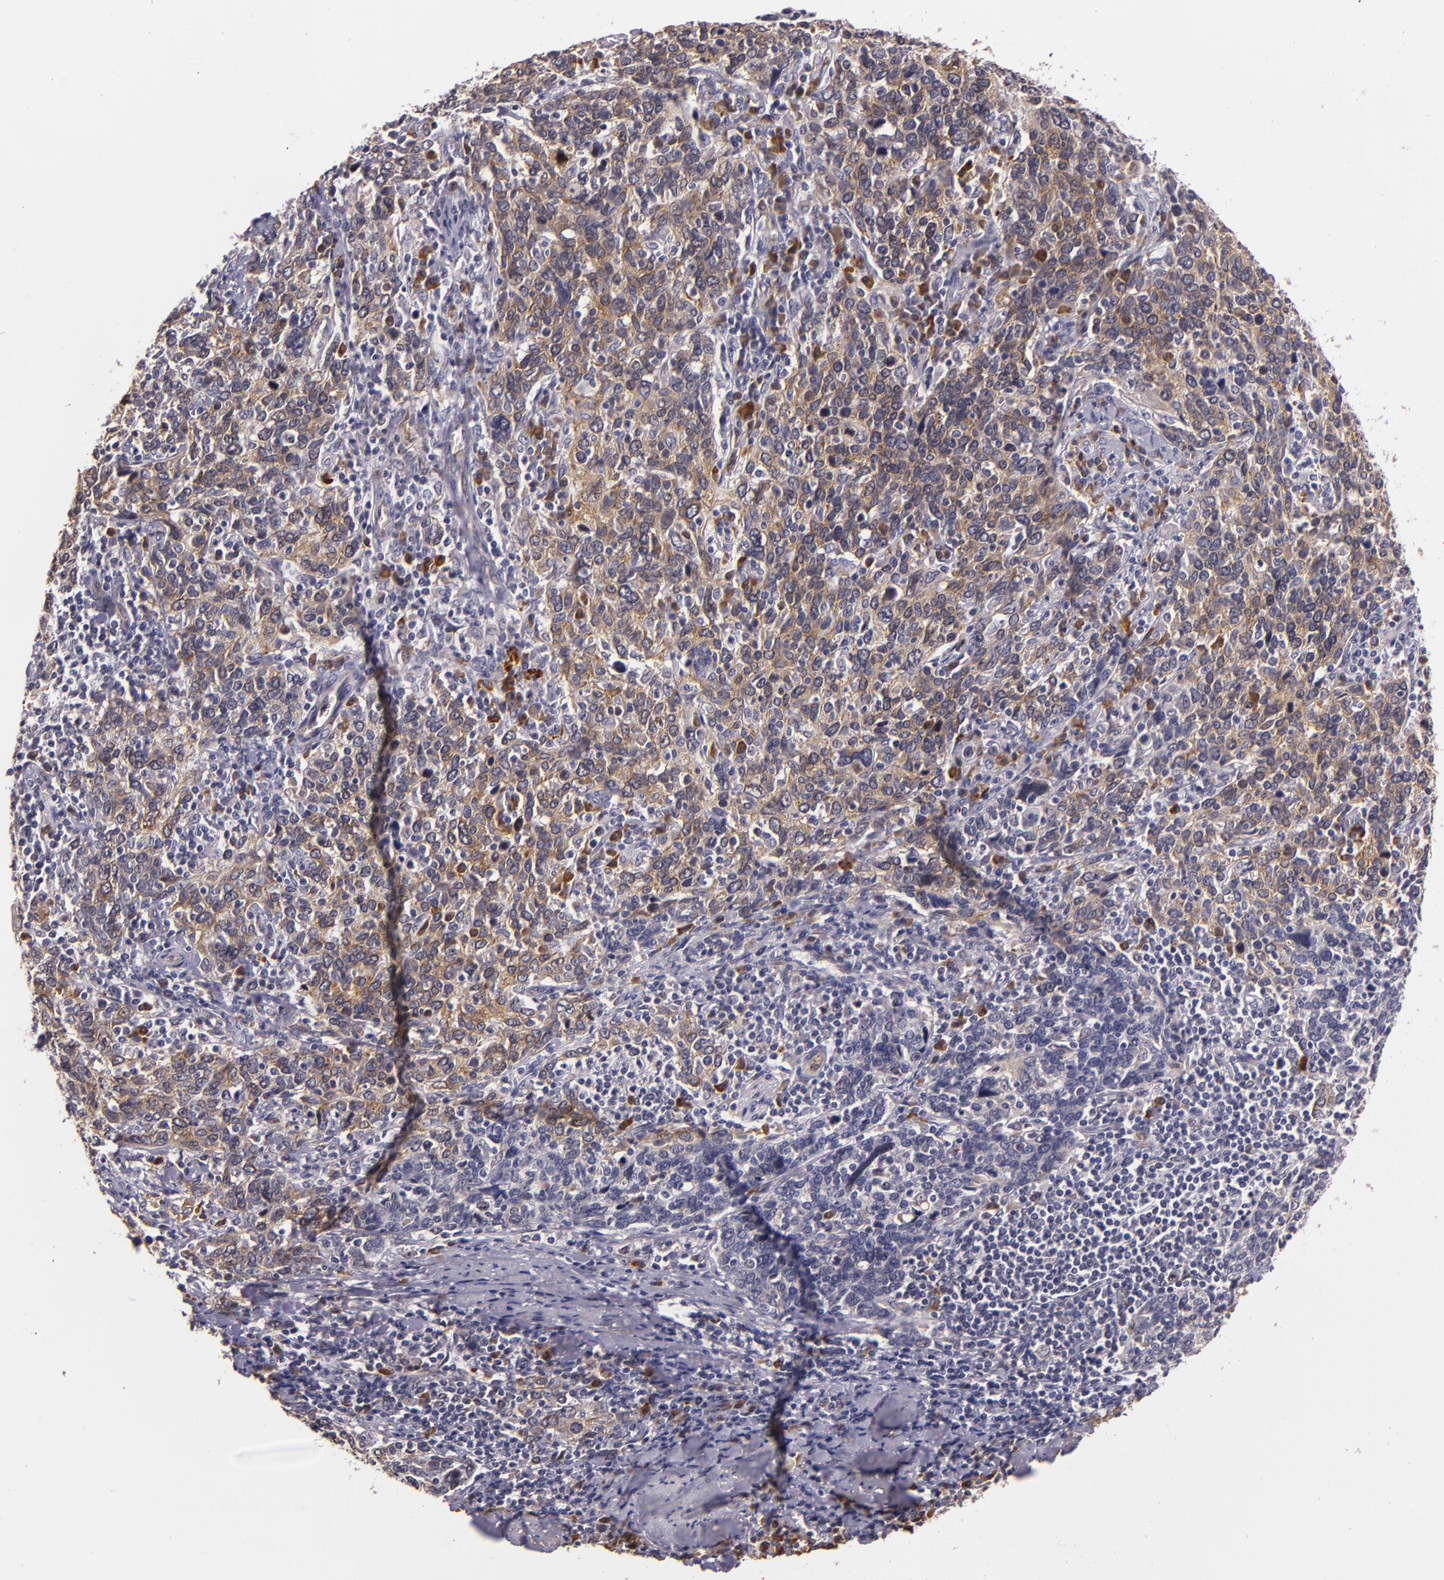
{"staining": {"intensity": "moderate", "quantity": "<25%", "location": "cytoplasmic/membranous"}, "tissue": "cervical cancer", "cell_type": "Tumor cells", "image_type": "cancer", "snomed": [{"axis": "morphology", "description": "Squamous cell carcinoma, NOS"}, {"axis": "topography", "description": "Cervix"}], "caption": "Brown immunohistochemical staining in cervical cancer (squamous cell carcinoma) reveals moderate cytoplasmic/membranous expression in approximately <25% of tumor cells. (DAB IHC with brightfield microscopy, high magnification).", "gene": "SYTL4", "patient": {"sex": "female", "age": 41}}